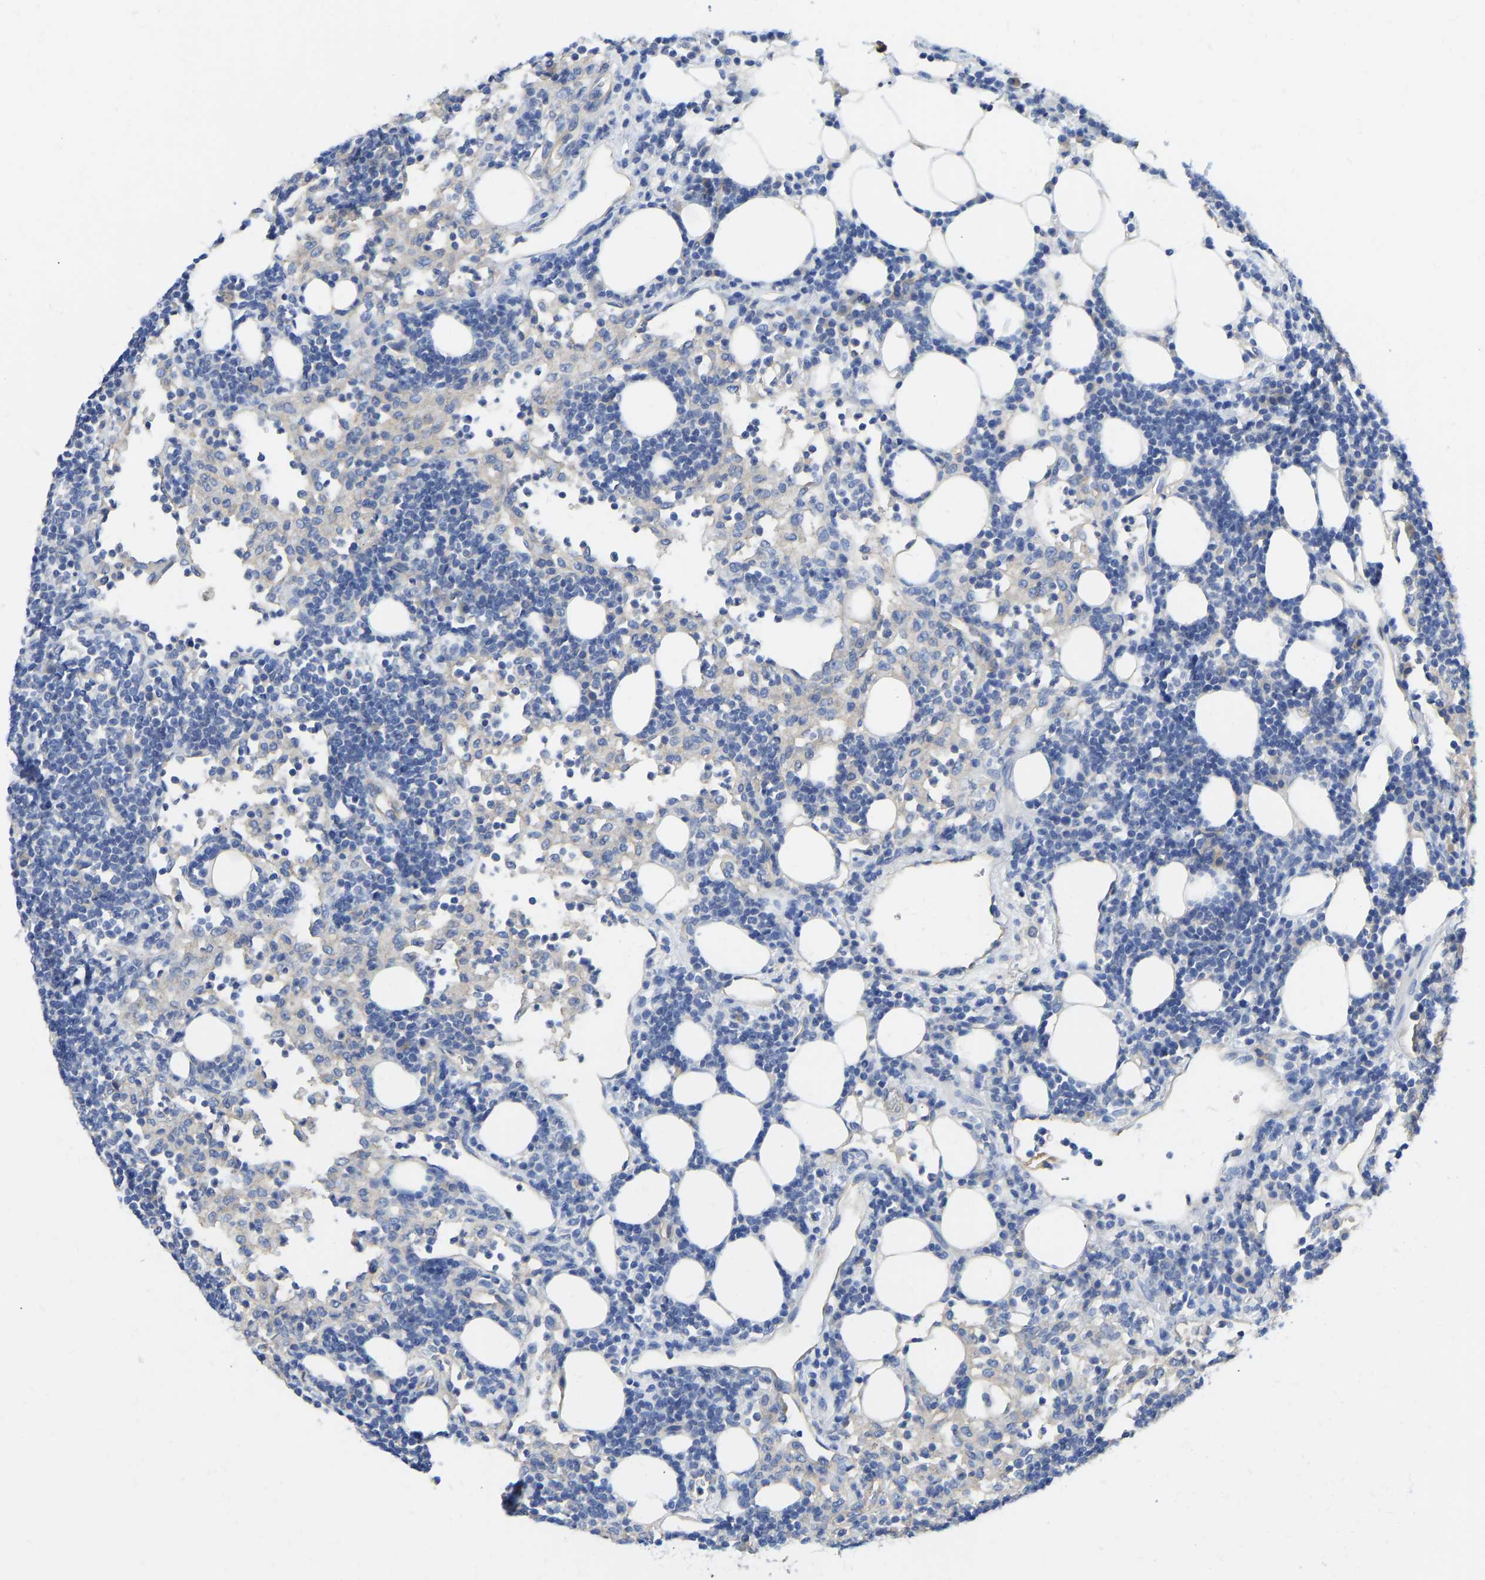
{"staining": {"intensity": "negative", "quantity": "none", "location": "none"}, "tissue": "lymph node", "cell_type": "Germinal center cells", "image_type": "normal", "snomed": [{"axis": "morphology", "description": "Normal tissue, NOS"}, {"axis": "morphology", "description": "Carcinoid, malignant, NOS"}, {"axis": "topography", "description": "Lymph node"}], "caption": "Lymph node stained for a protein using immunohistochemistry (IHC) displays no expression germinal center cells.", "gene": "CHAD", "patient": {"sex": "male", "age": 47}}